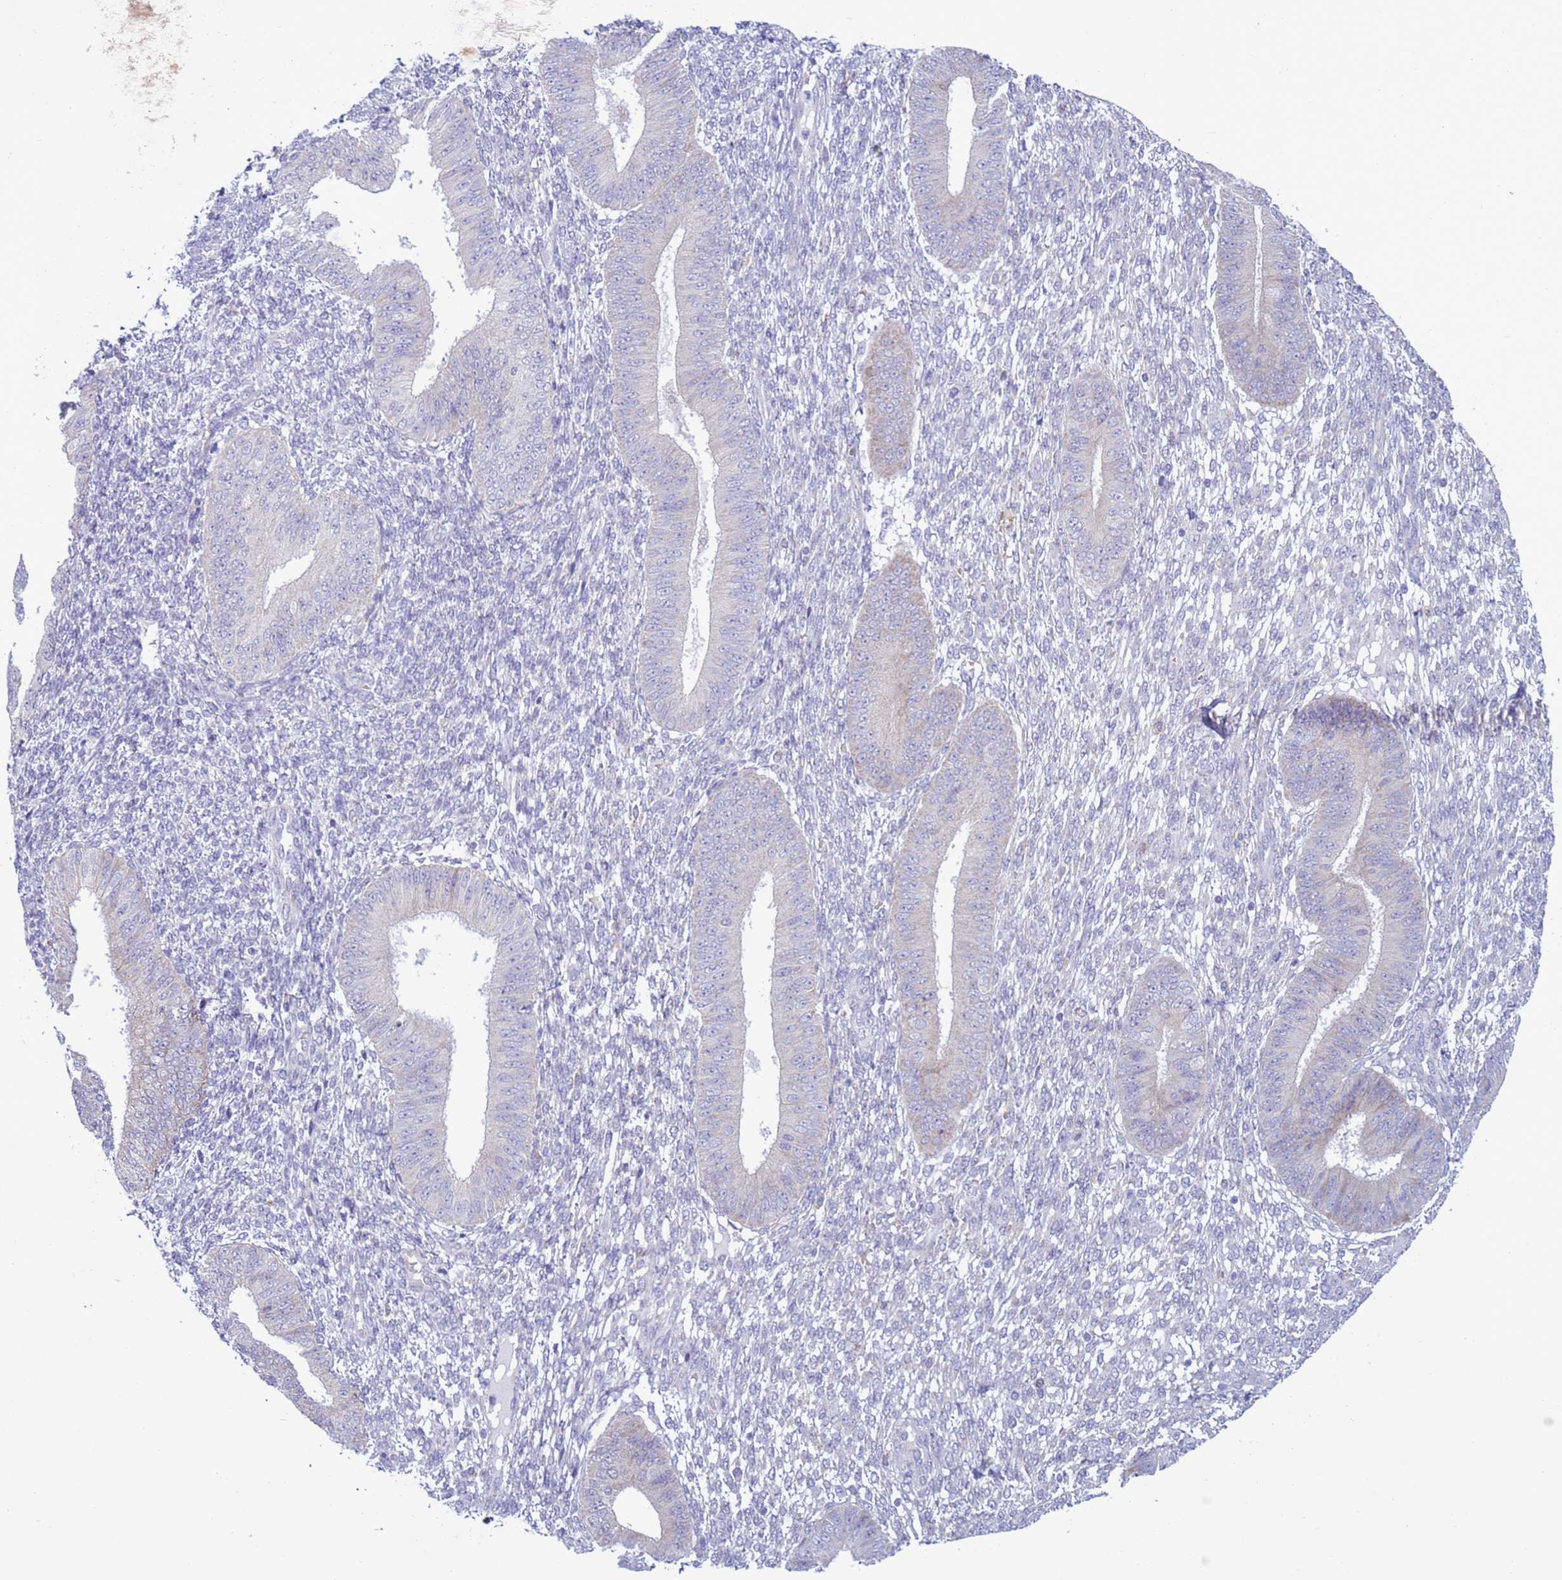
{"staining": {"intensity": "negative", "quantity": "none", "location": "none"}, "tissue": "endometrium", "cell_type": "Cells in endometrial stroma", "image_type": "normal", "snomed": [{"axis": "morphology", "description": "Normal tissue, NOS"}, {"axis": "topography", "description": "Endometrium"}], "caption": "The immunohistochemistry micrograph has no significant staining in cells in endometrial stroma of endometrium.", "gene": "ABHD17B", "patient": {"sex": "female", "age": 49}}